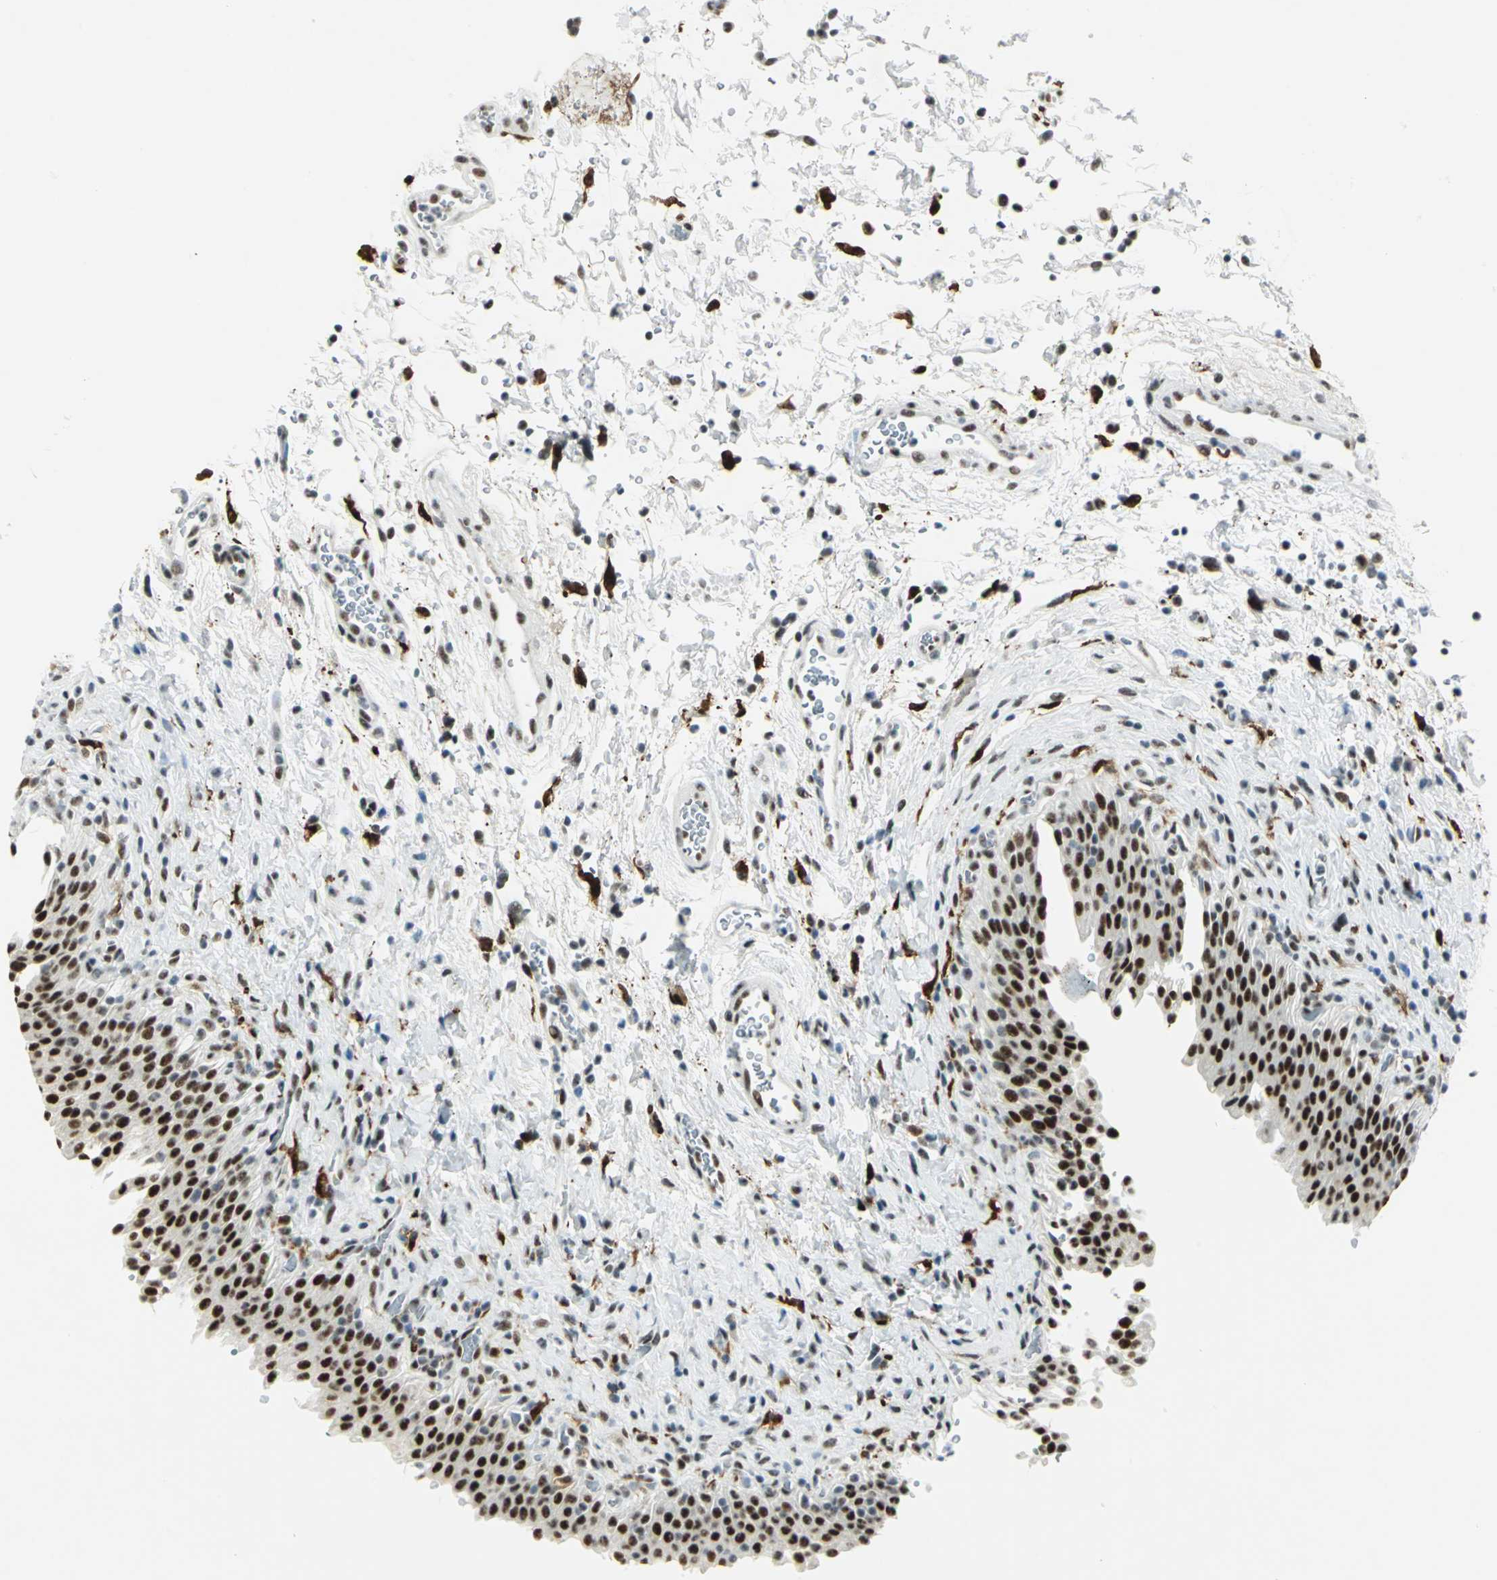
{"staining": {"intensity": "strong", "quantity": ">75%", "location": "nuclear"}, "tissue": "urinary bladder", "cell_type": "Urothelial cells", "image_type": "normal", "snomed": [{"axis": "morphology", "description": "Normal tissue, NOS"}, {"axis": "topography", "description": "Urinary bladder"}], "caption": "Strong nuclear protein expression is seen in approximately >75% of urothelial cells in urinary bladder. (brown staining indicates protein expression, while blue staining denotes nuclei).", "gene": "MTMR10", "patient": {"sex": "male", "age": 51}}